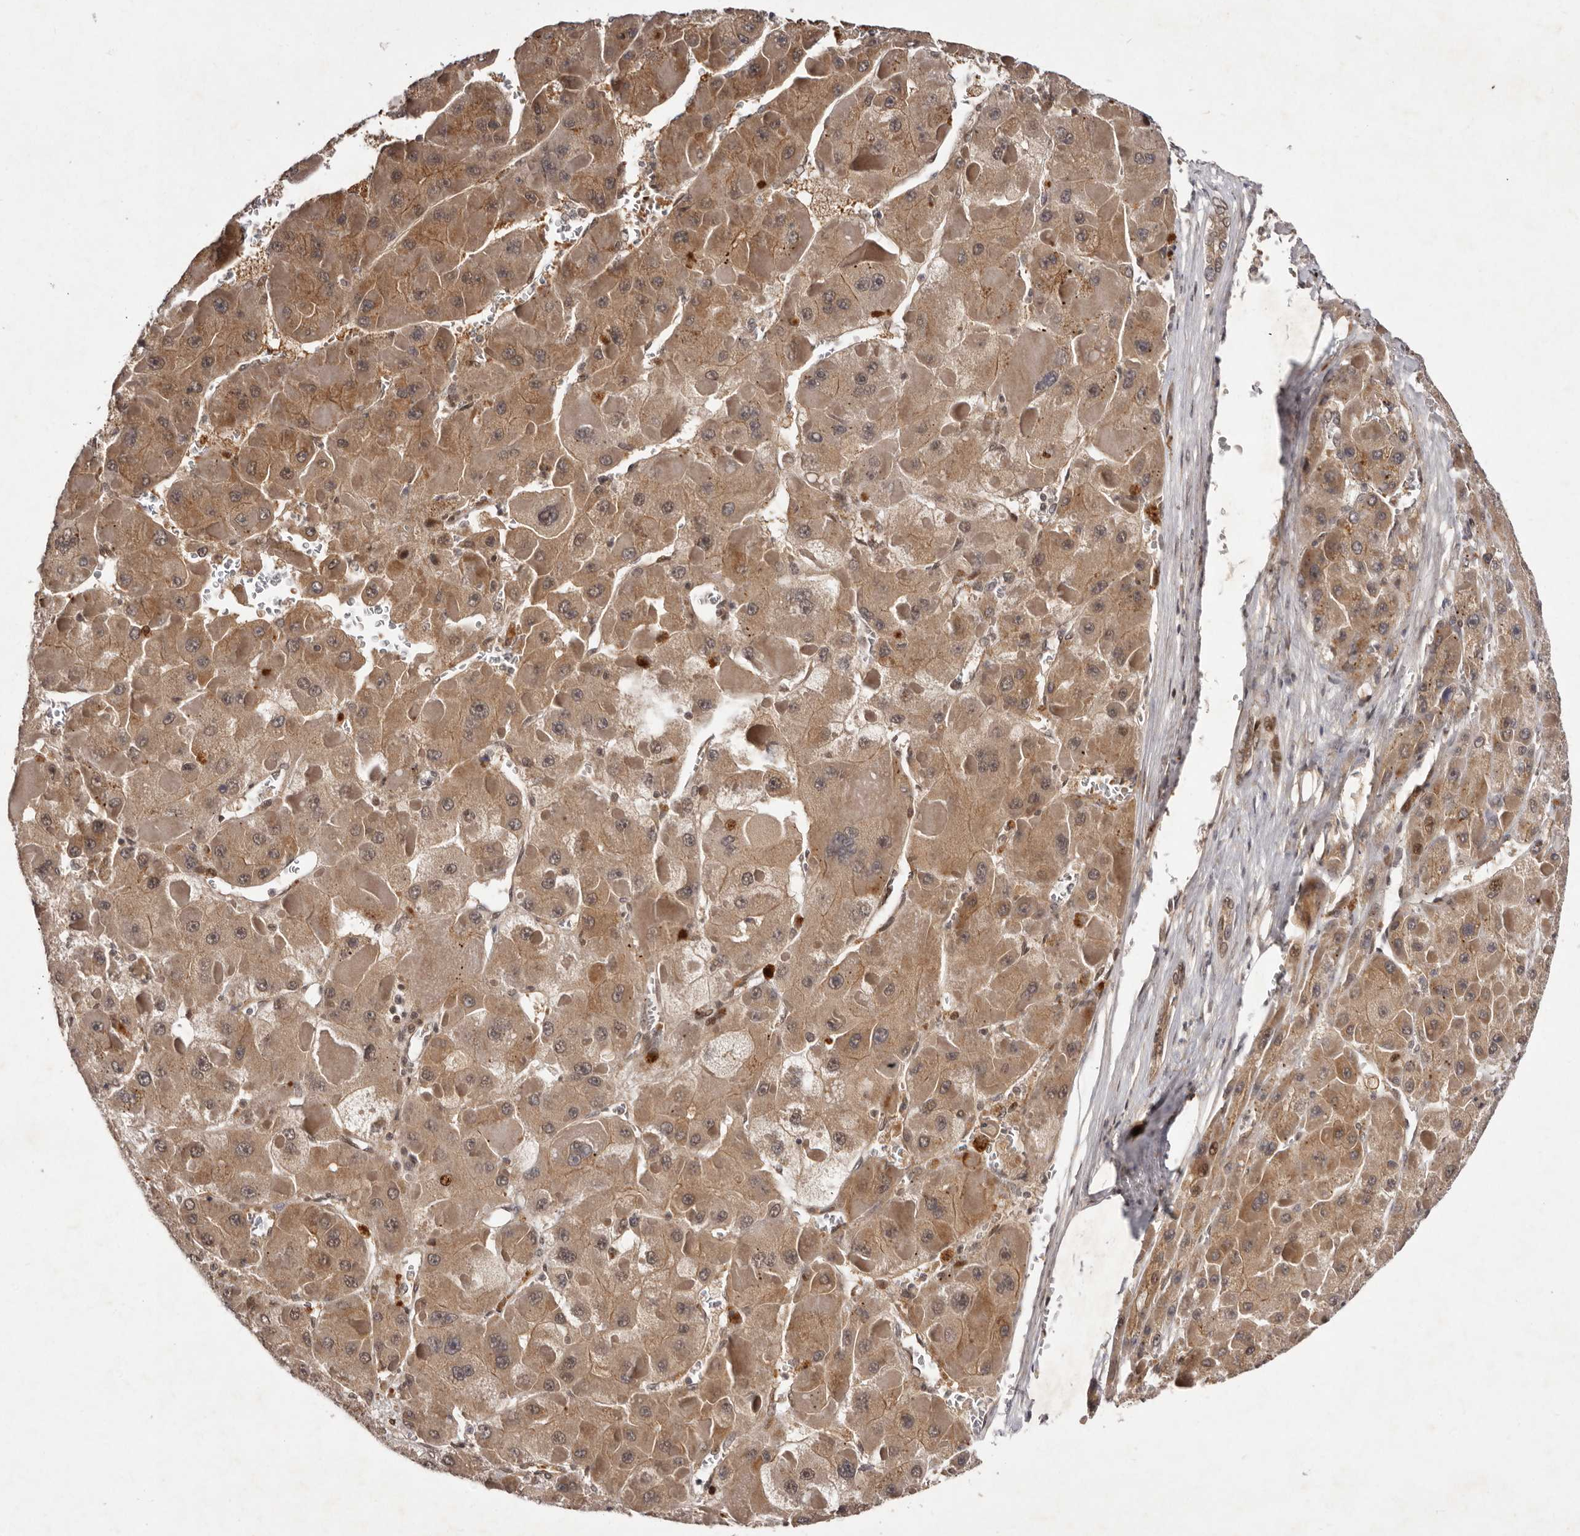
{"staining": {"intensity": "moderate", "quantity": ">75%", "location": "cytoplasmic/membranous"}, "tissue": "liver cancer", "cell_type": "Tumor cells", "image_type": "cancer", "snomed": [{"axis": "morphology", "description": "Carcinoma, Hepatocellular, NOS"}, {"axis": "topography", "description": "Liver"}], "caption": "Liver cancer stained with a protein marker reveals moderate staining in tumor cells.", "gene": "ABL1", "patient": {"sex": "female", "age": 73}}